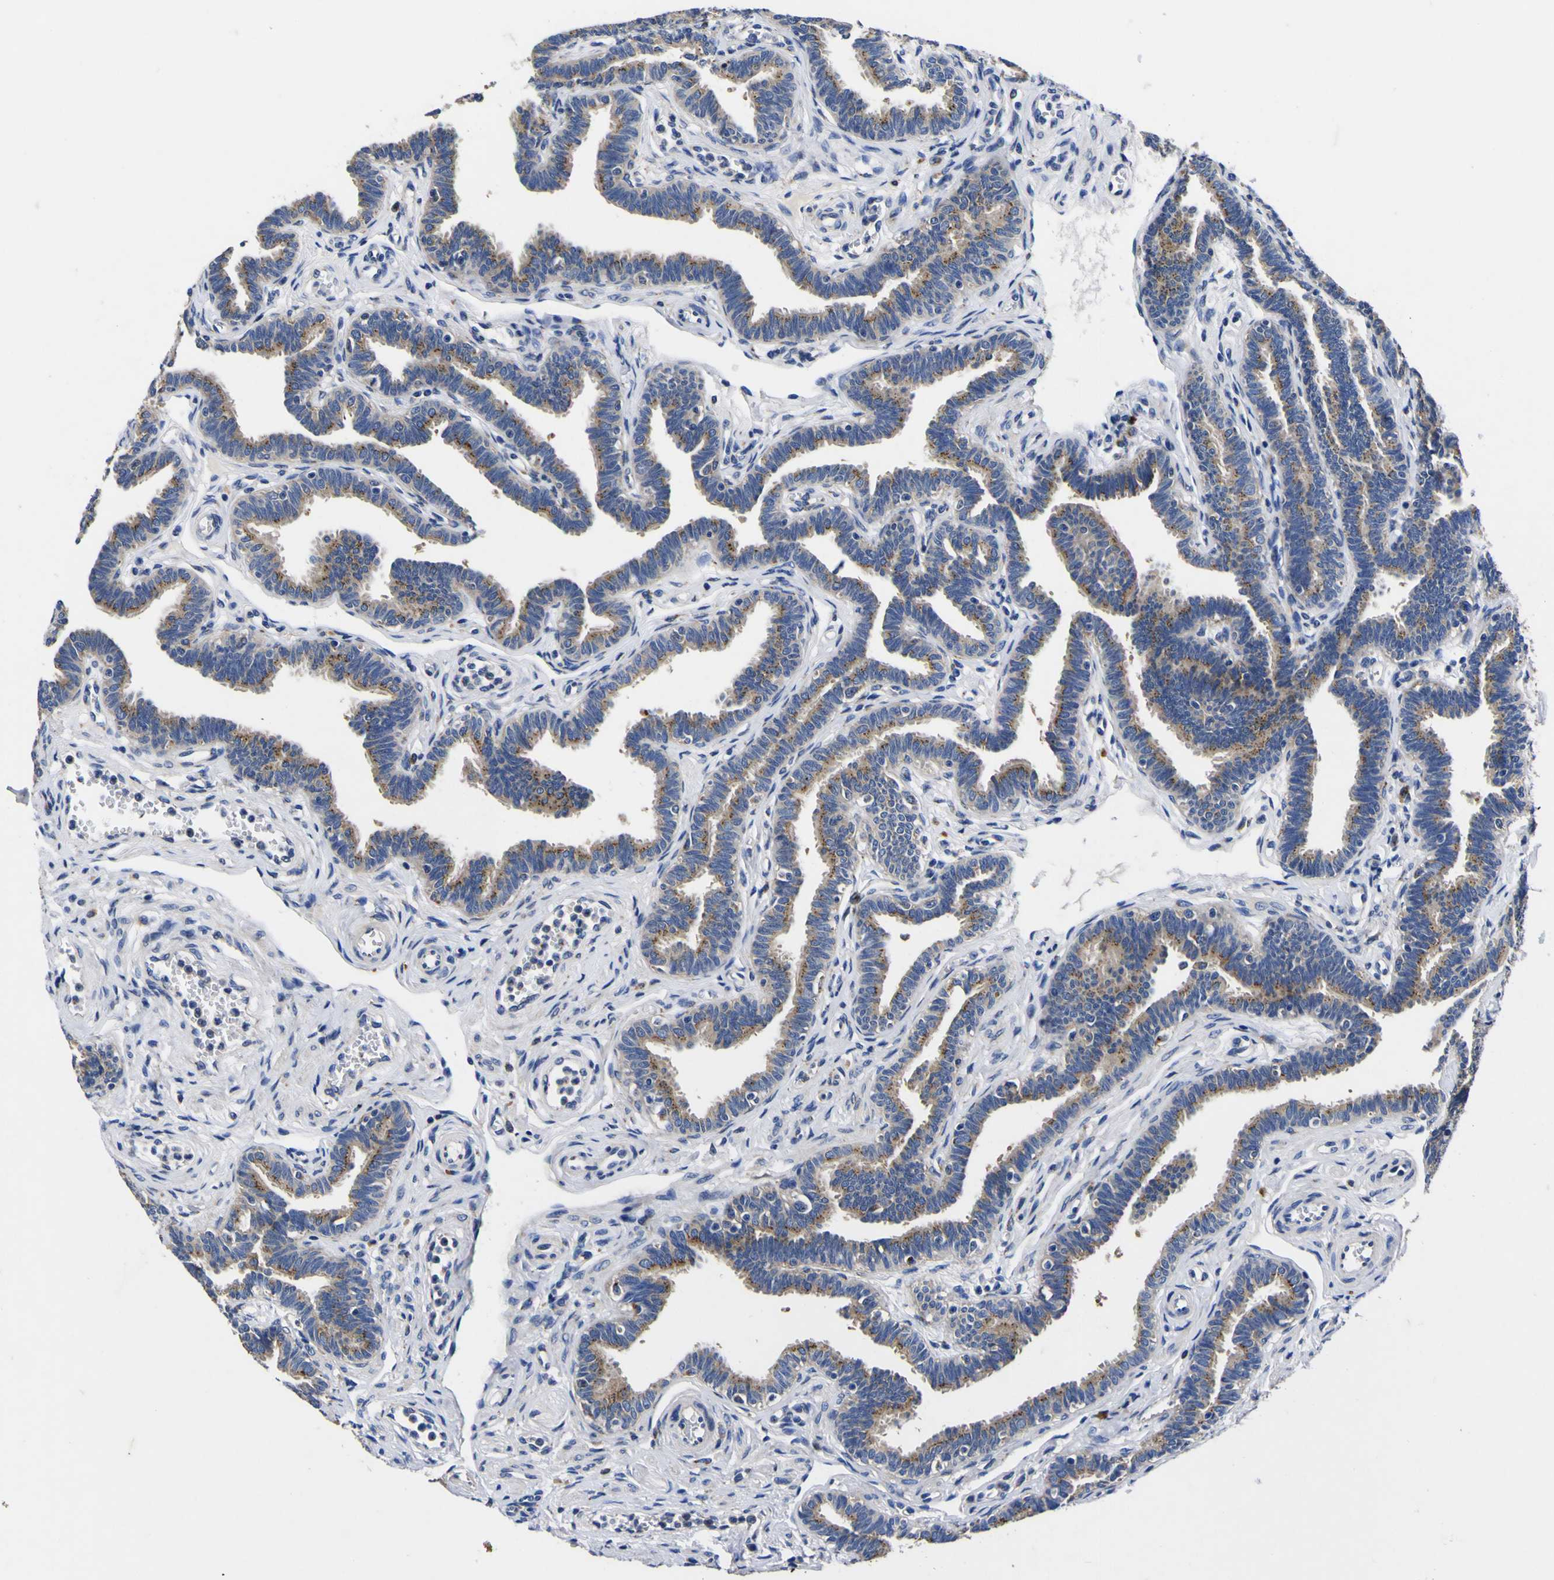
{"staining": {"intensity": "moderate", "quantity": ">75%", "location": "cytoplasmic/membranous"}, "tissue": "fallopian tube", "cell_type": "Glandular cells", "image_type": "normal", "snomed": [{"axis": "morphology", "description": "Normal tissue, NOS"}, {"axis": "topography", "description": "Fallopian tube"}, {"axis": "topography", "description": "Ovary"}], "caption": "Immunohistochemistry (IHC) micrograph of unremarkable fallopian tube stained for a protein (brown), which exhibits medium levels of moderate cytoplasmic/membranous positivity in about >75% of glandular cells.", "gene": "COA1", "patient": {"sex": "female", "age": 23}}